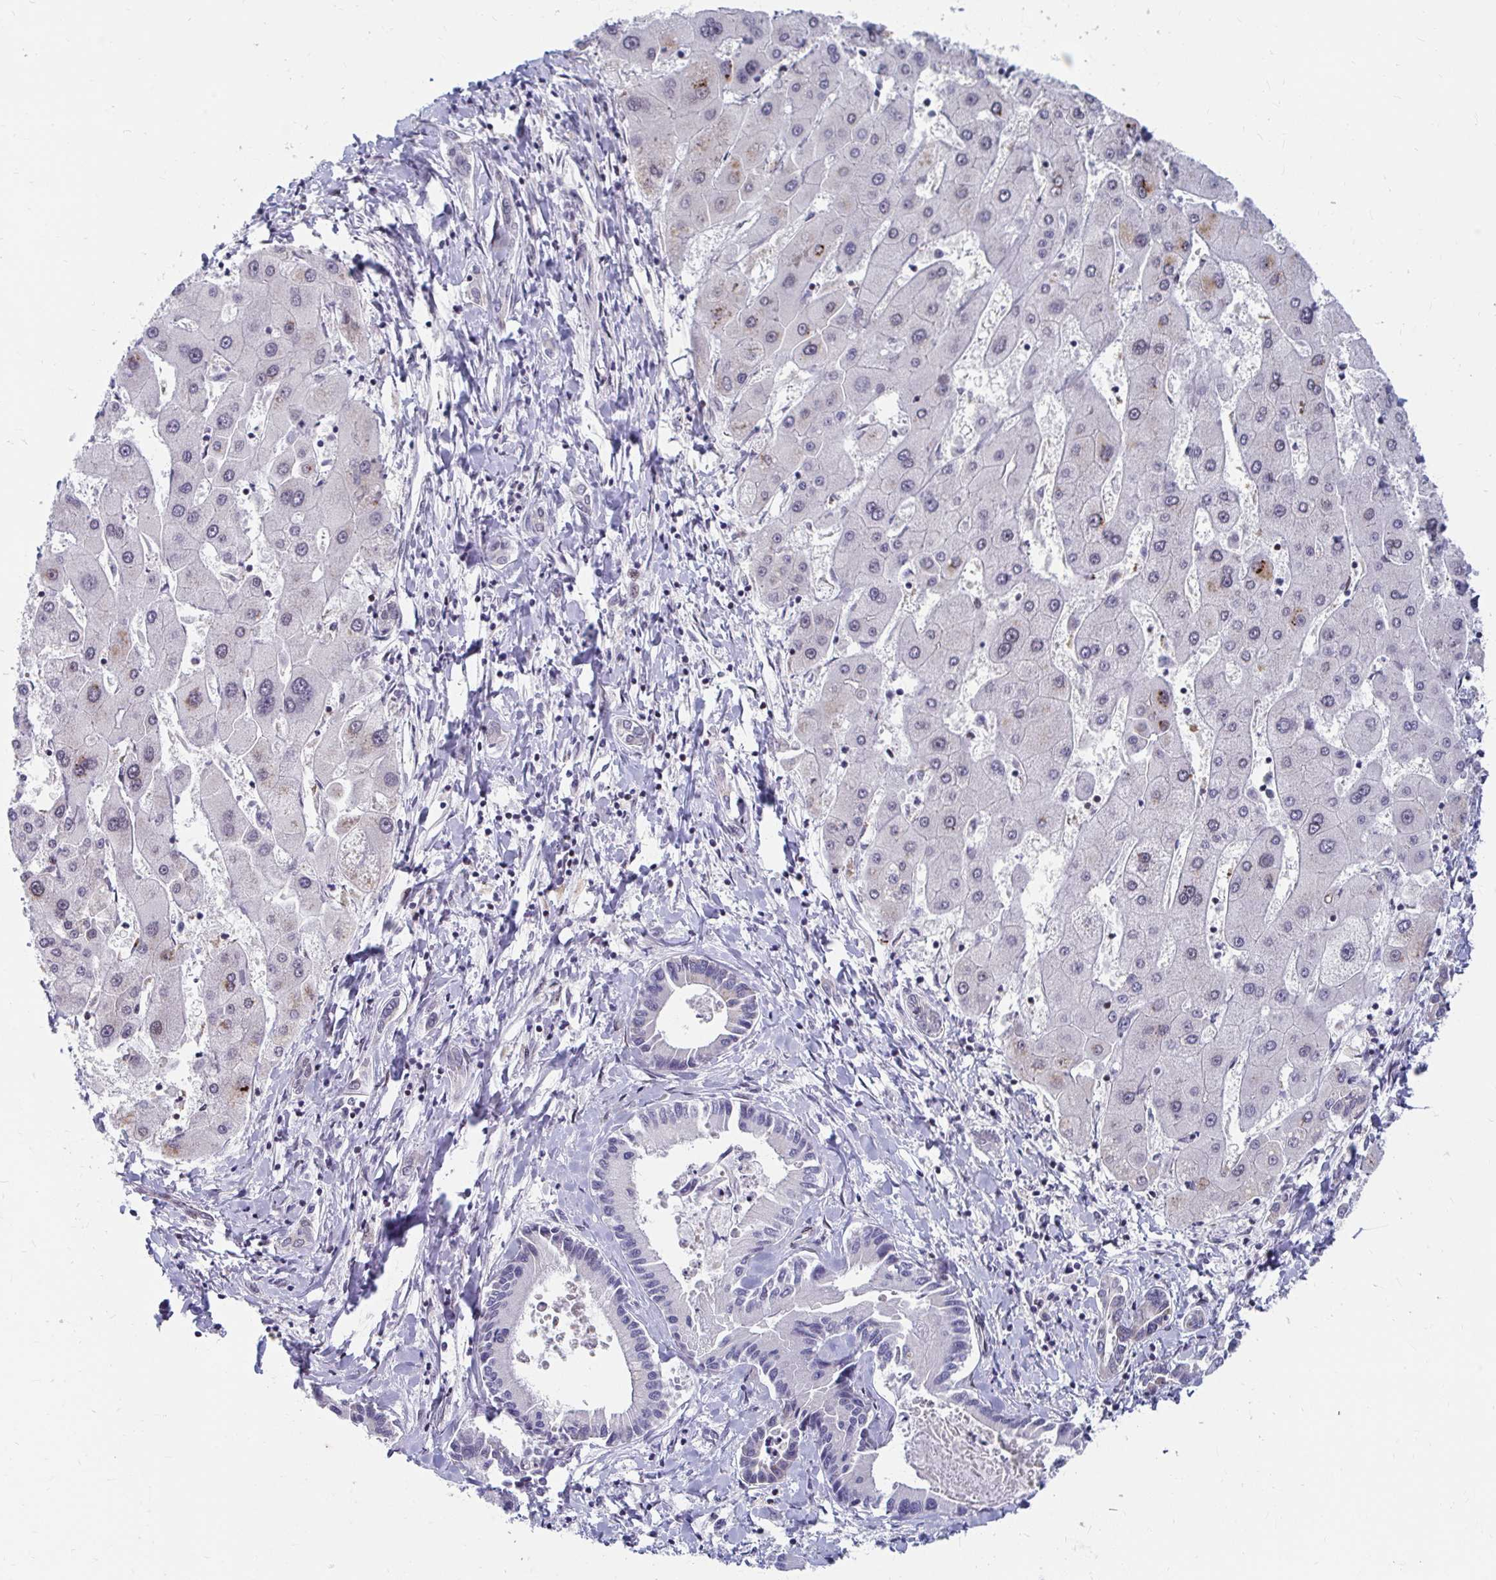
{"staining": {"intensity": "negative", "quantity": "none", "location": "none"}, "tissue": "liver cancer", "cell_type": "Tumor cells", "image_type": "cancer", "snomed": [{"axis": "morphology", "description": "Cholangiocarcinoma"}, {"axis": "topography", "description": "Liver"}], "caption": "There is no significant staining in tumor cells of liver cholangiocarcinoma.", "gene": "EXOC5", "patient": {"sex": "male", "age": 66}}